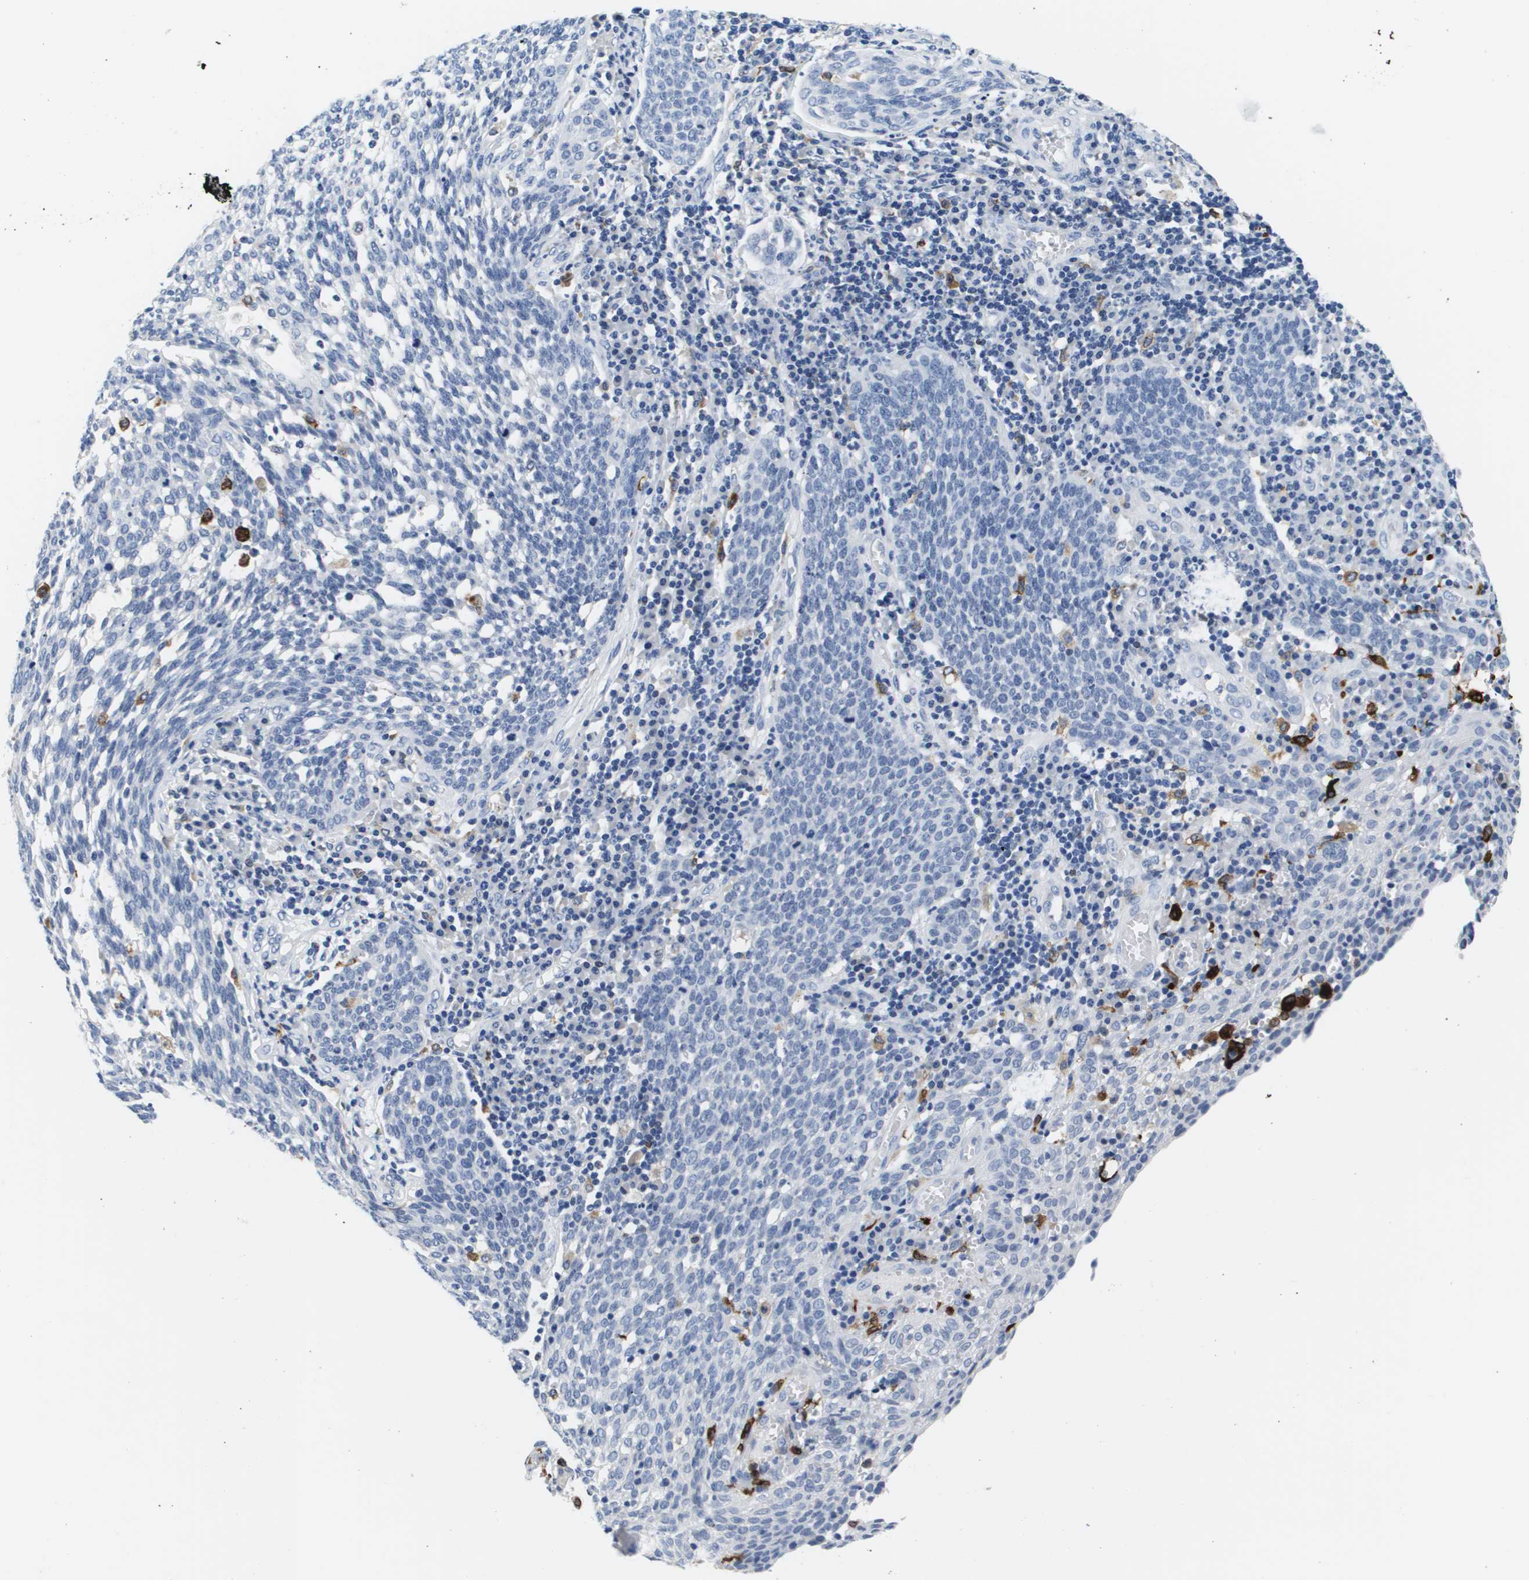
{"staining": {"intensity": "negative", "quantity": "none", "location": "none"}, "tissue": "cervical cancer", "cell_type": "Tumor cells", "image_type": "cancer", "snomed": [{"axis": "morphology", "description": "Squamous cell carcinoma, NOS"}, {"axis": "topography", "description": "Cervix"}], "caption": "Tumor cells are negative for protein expression in human cervical cancer (squamous cell carcinoma).", "gene": "HMOX1", "patient": {"sex": "female", "age": 34}}